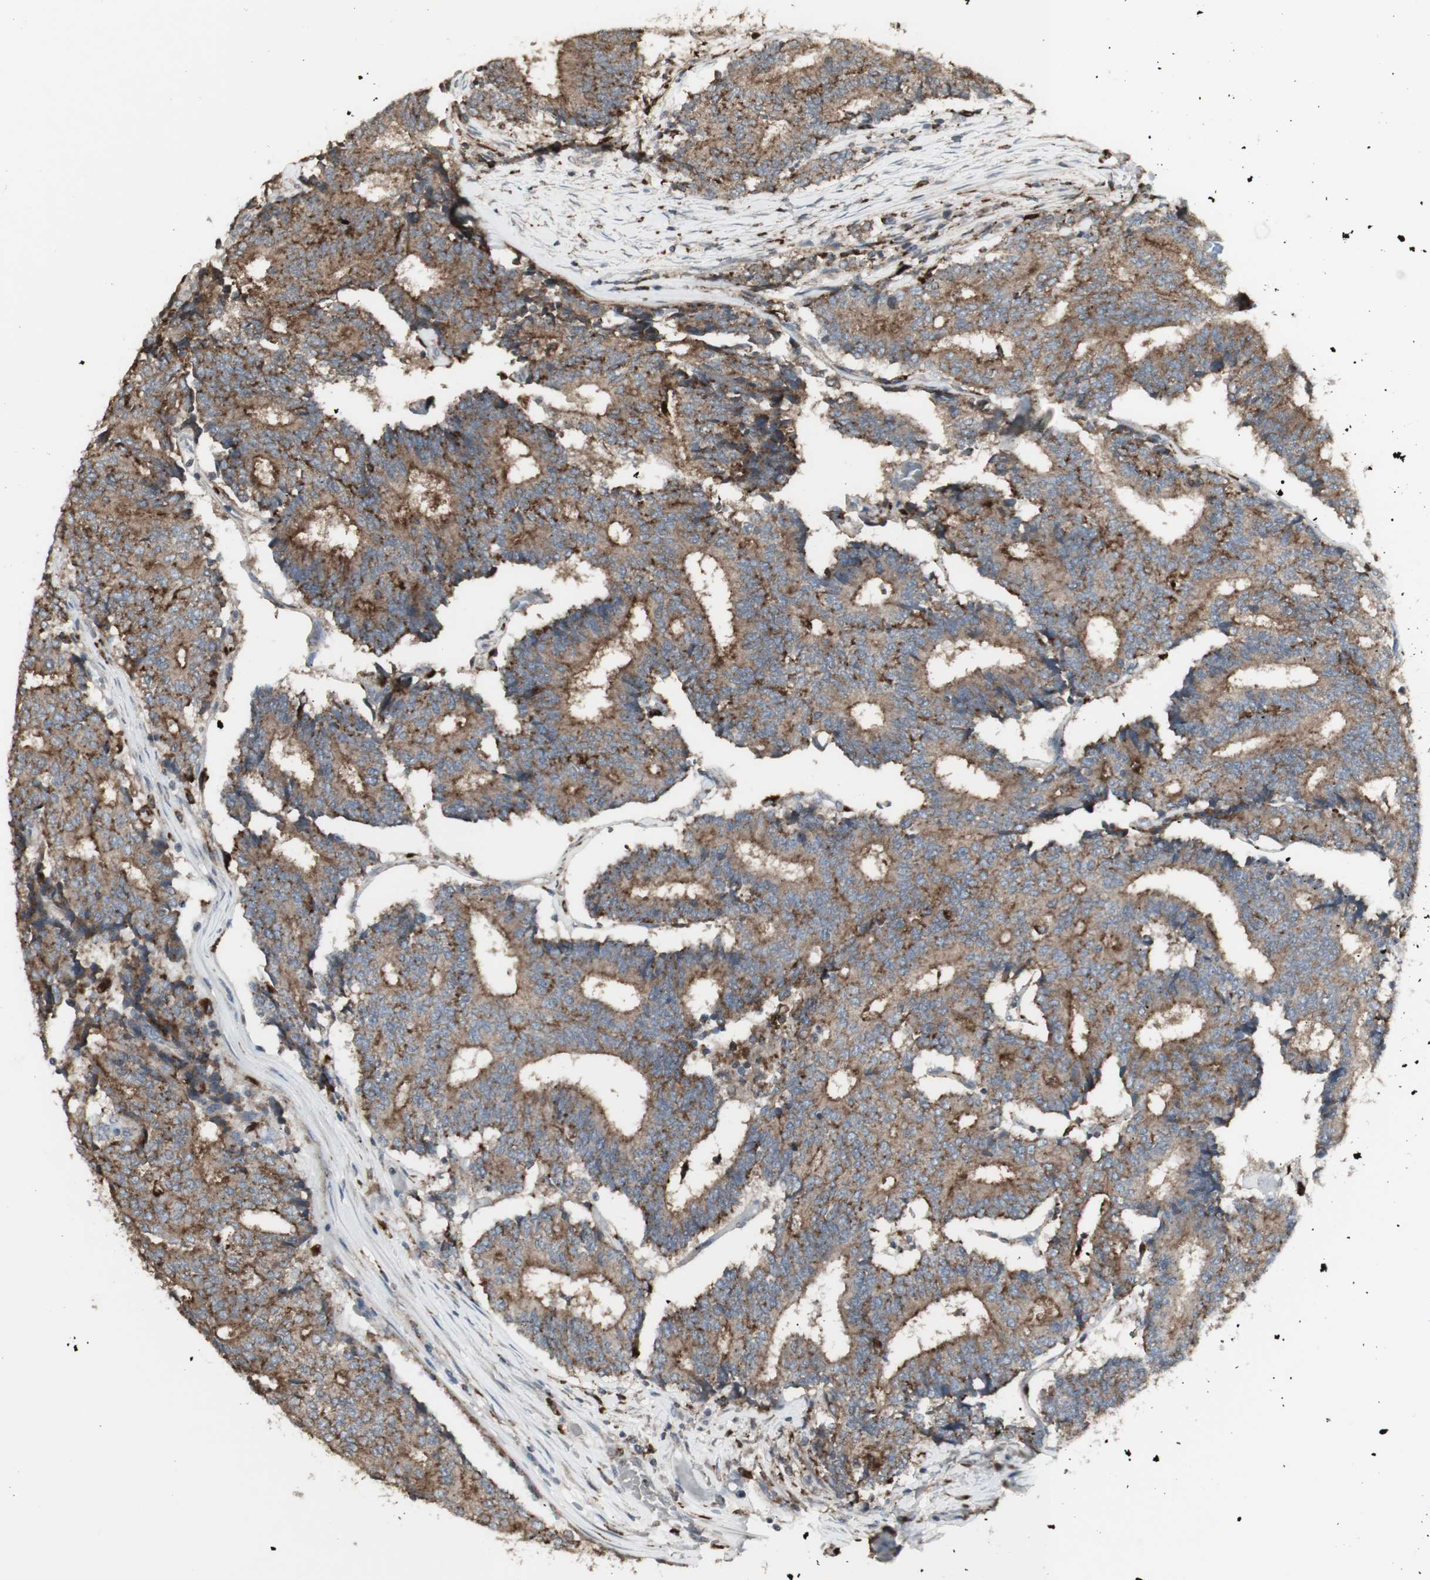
{"staining": {"intensity": "moderate", "quantity": ">75%", "location": "cytoplasmic/membranous"}, "tissue": "prostate cancer", "cell_type": "Tumor cells", "image_type": "cancer", "snomed": [{"axis": "morphology", "description": "Normal tissue, NOS"}, {"axis": "morphology", "description": "Adenocarcinoma, High grade"}, {"axis": "topography", "description": "Prostate"}, {"axis": "topography", "description": "Seminal veicle"}], "caption": "IHC histopathology image of adenocarcinoma (high-grade) (prostate) stained for a protein (brown), which displays medium levels of moderate cytoplasmic/membranous positivity in about >75% of tumor cells.", "gene": "ATP6V1E1", "patient": {"sex": "male", "age": 55}}